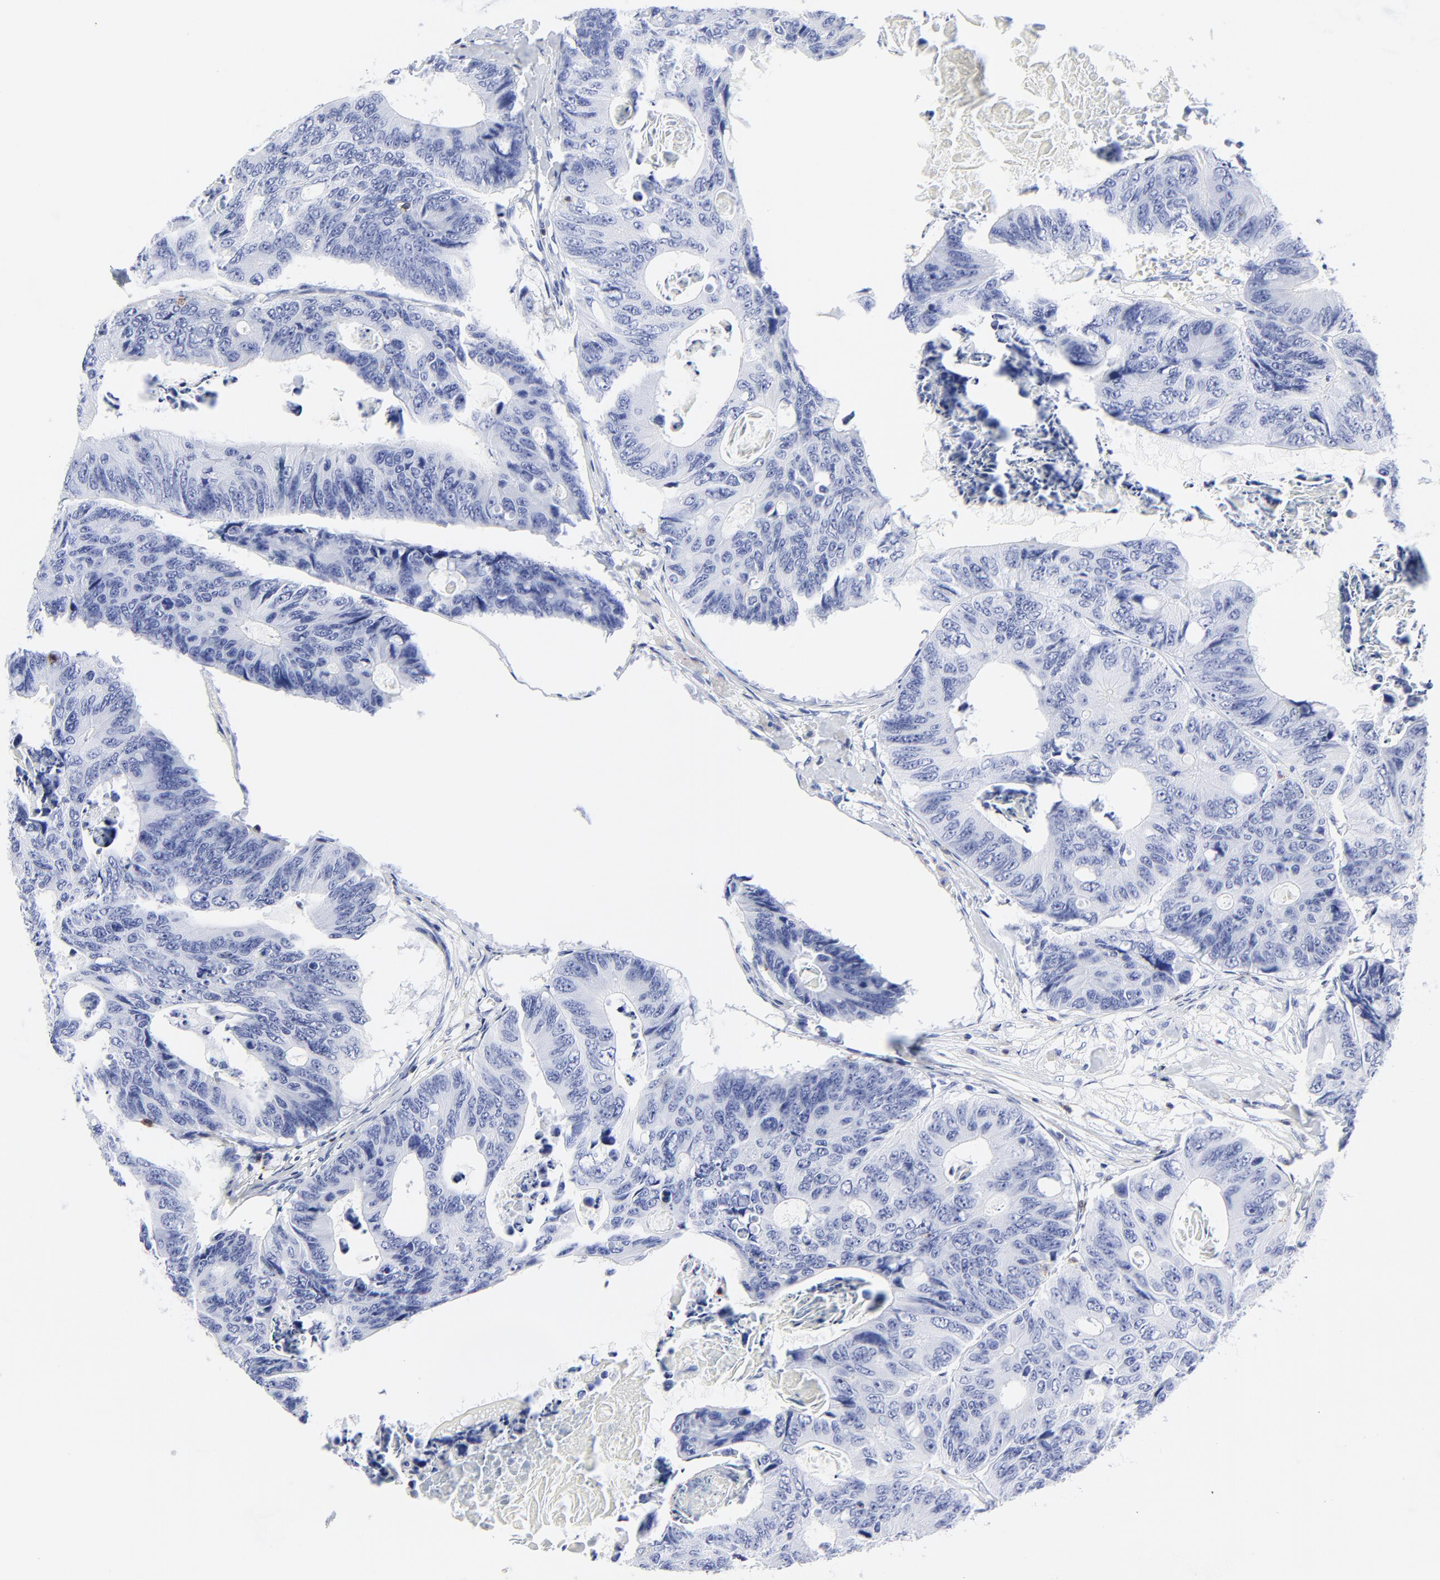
{"staining": {"intensity": "negative", "quantity": "none", "location": "none"}, "tissue": "colorectal cancer", "cell_type": "Tumor cells", "image_type": "cancer", "snomed": [{"axis": "morphology", "description": "Adenocarcinoma, NOS"}, {"axis": "topography", "description": "Colon"}], "caption": "Immunohistochemistry of human colorectal adenocarcinoma displays no positivity in tumor cells. The staining was performed using DAB to visualize the protein expression in brown, while the nuclei were stained in blue with hematoxylin (Magnification: 20x).", "gene": "LCK", "patient": {"sex": "female", "age": 55}}